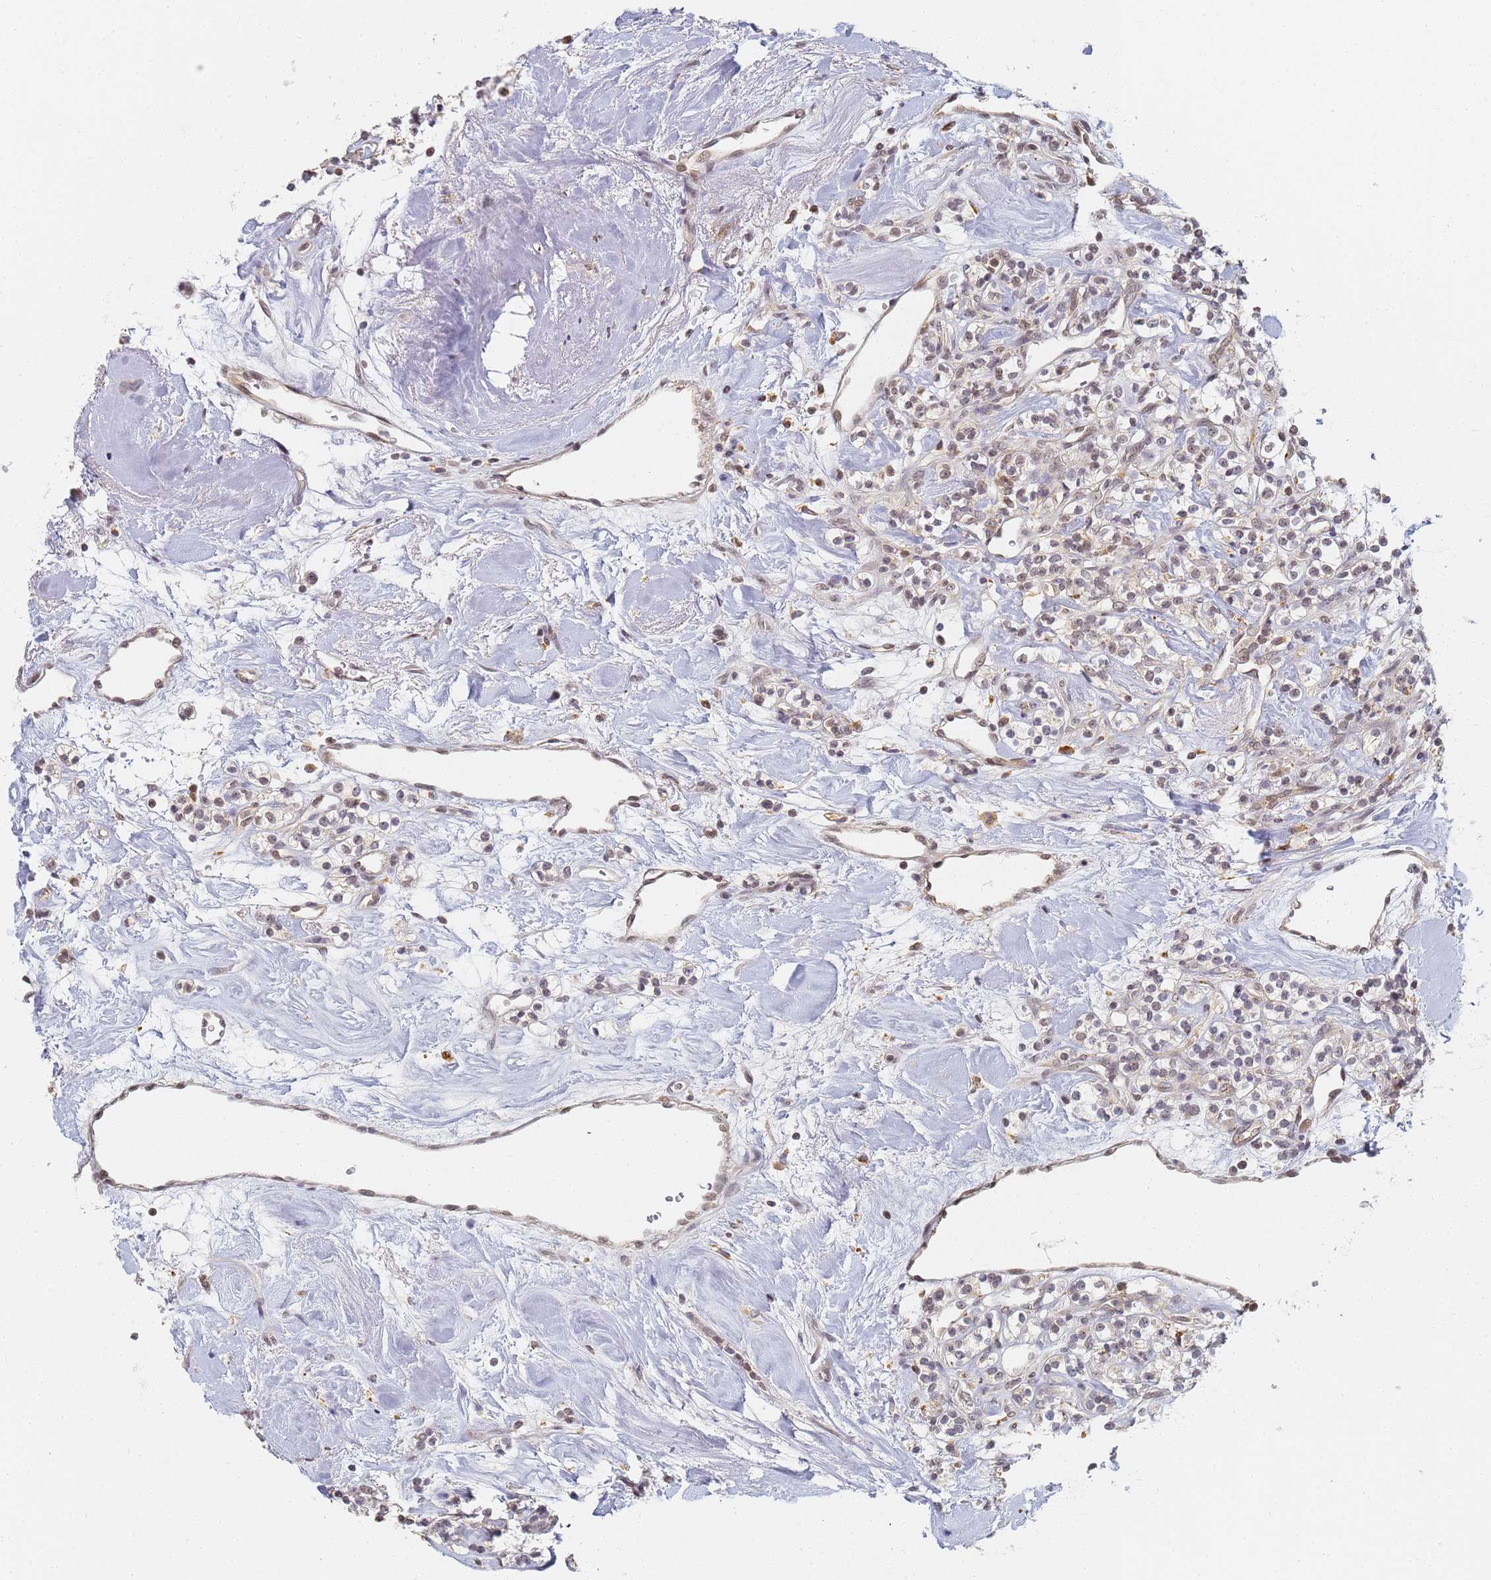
{"staining": {"intensity": "negative", "quantity": "none", "location": "none"}, "tissue": "renal cancer", "cell_type": "Tumor cells", "image_type": "cancer", "snomed": [{"axis": "morphology", "description": "Adenocarcinoma, NOS"}, {"axis": "topography", "description": "Kidney"}], "caption": "Tumor cells show no significant protein staining in renal cancer. The staining is performed using DAB (3,3'-diaminobenzidine) brown chromogen with nuclei counter-stained in using hematoxylin.", "gene": "HMCES", "patient": {"sex": "male", "age": 77}}